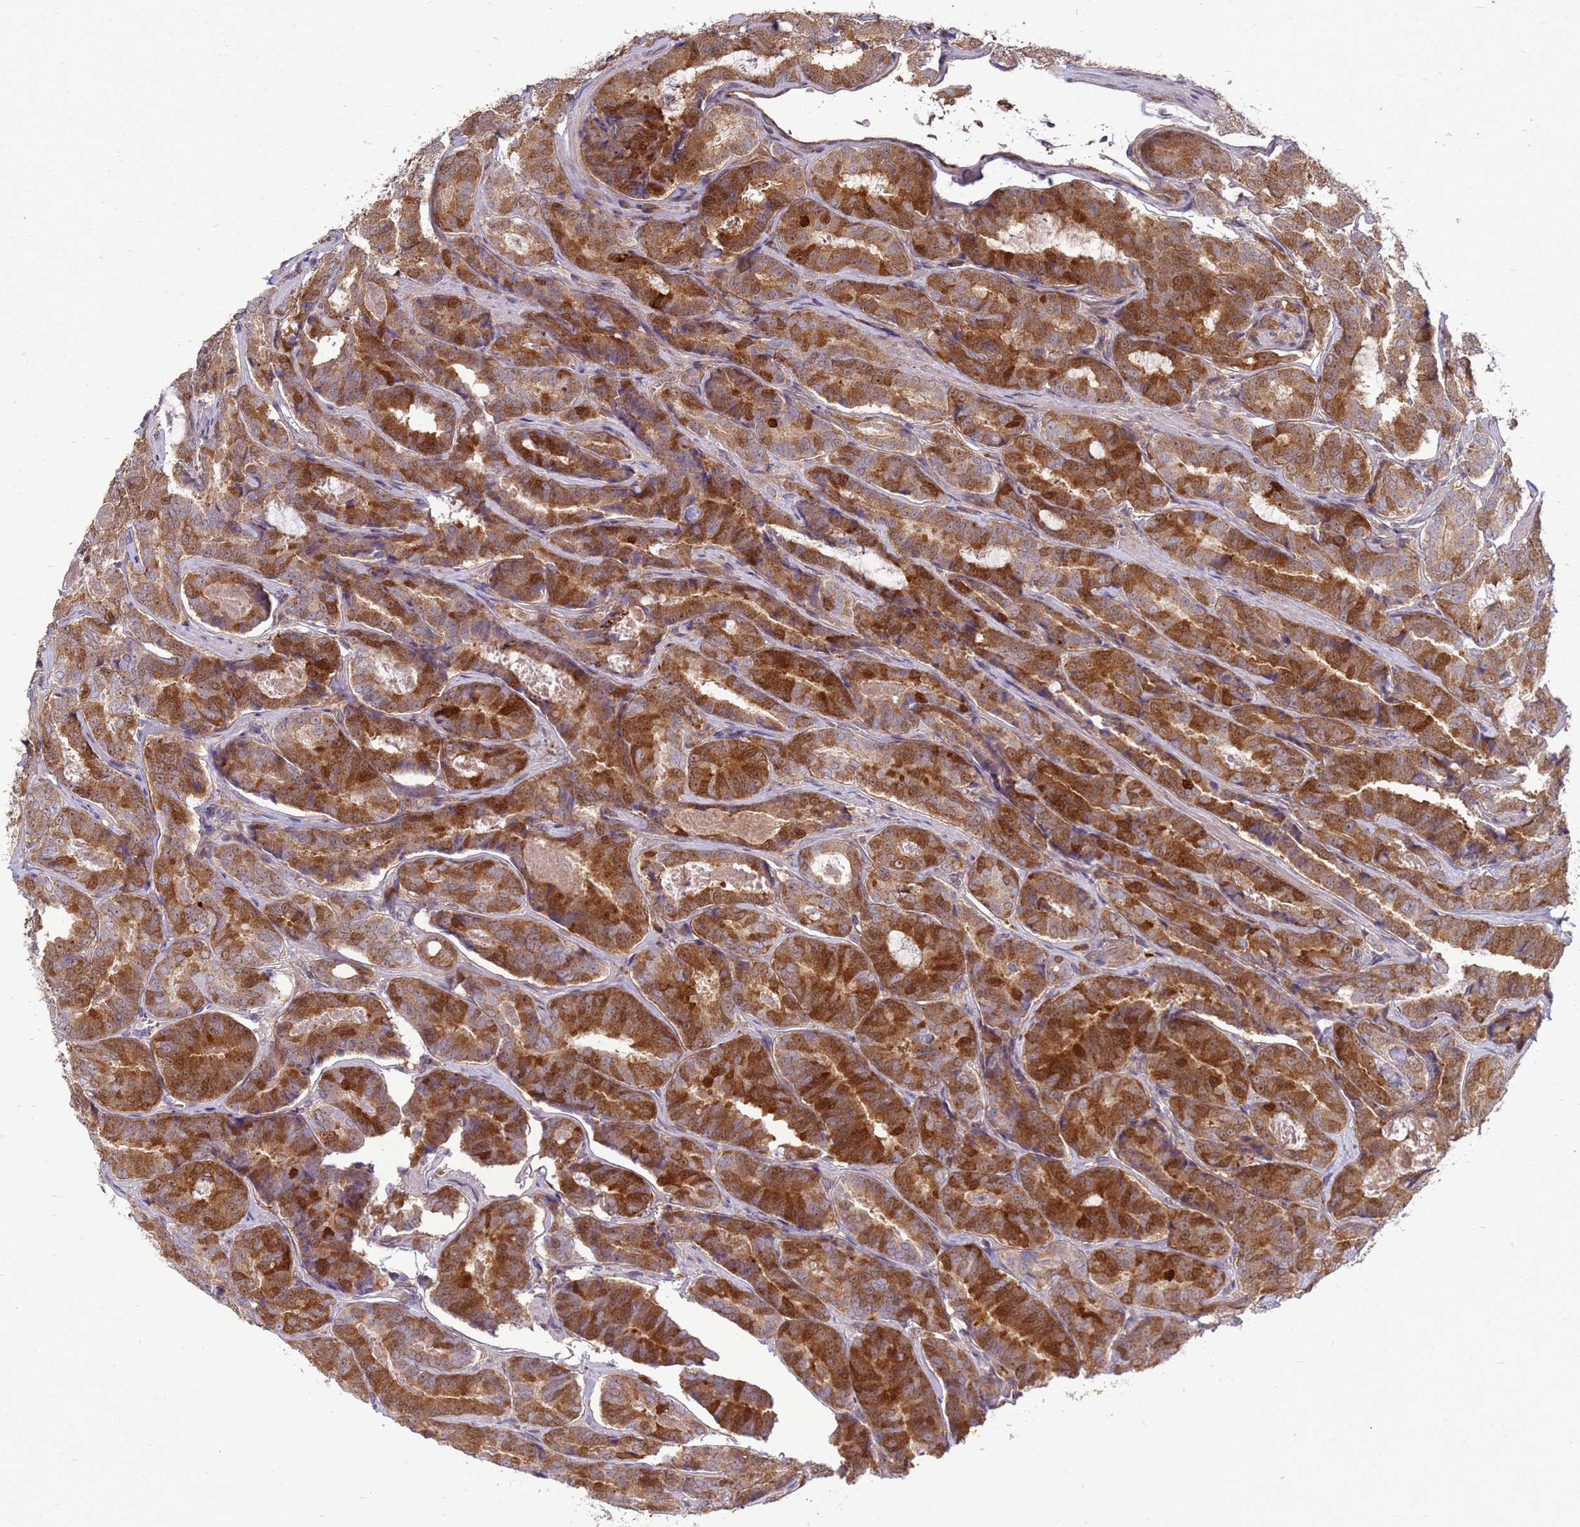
{"staining": {"intensity": "strong", "quantity": "25%-75%", "location": "cytoplasmic/membranous"}, "tissue": "prostate cancer", "cell_type": "Tumor cells", "image_type": "cancer", "snomed": [{"axis": "morphology", "description": "Adenocarcinoma, High grade"}, {"axis": "topography", "description": "Prostate"}], "caption": "The photomicrograph reveals a brown stain indicating the presence of a protein in the cytoplasmic/membranous of tumor cells in prostate cancer (adenocarcinoma (high-grade)).", "gene": "EIF4EBP3", "patient": {"sex": "male", "age": 72}}